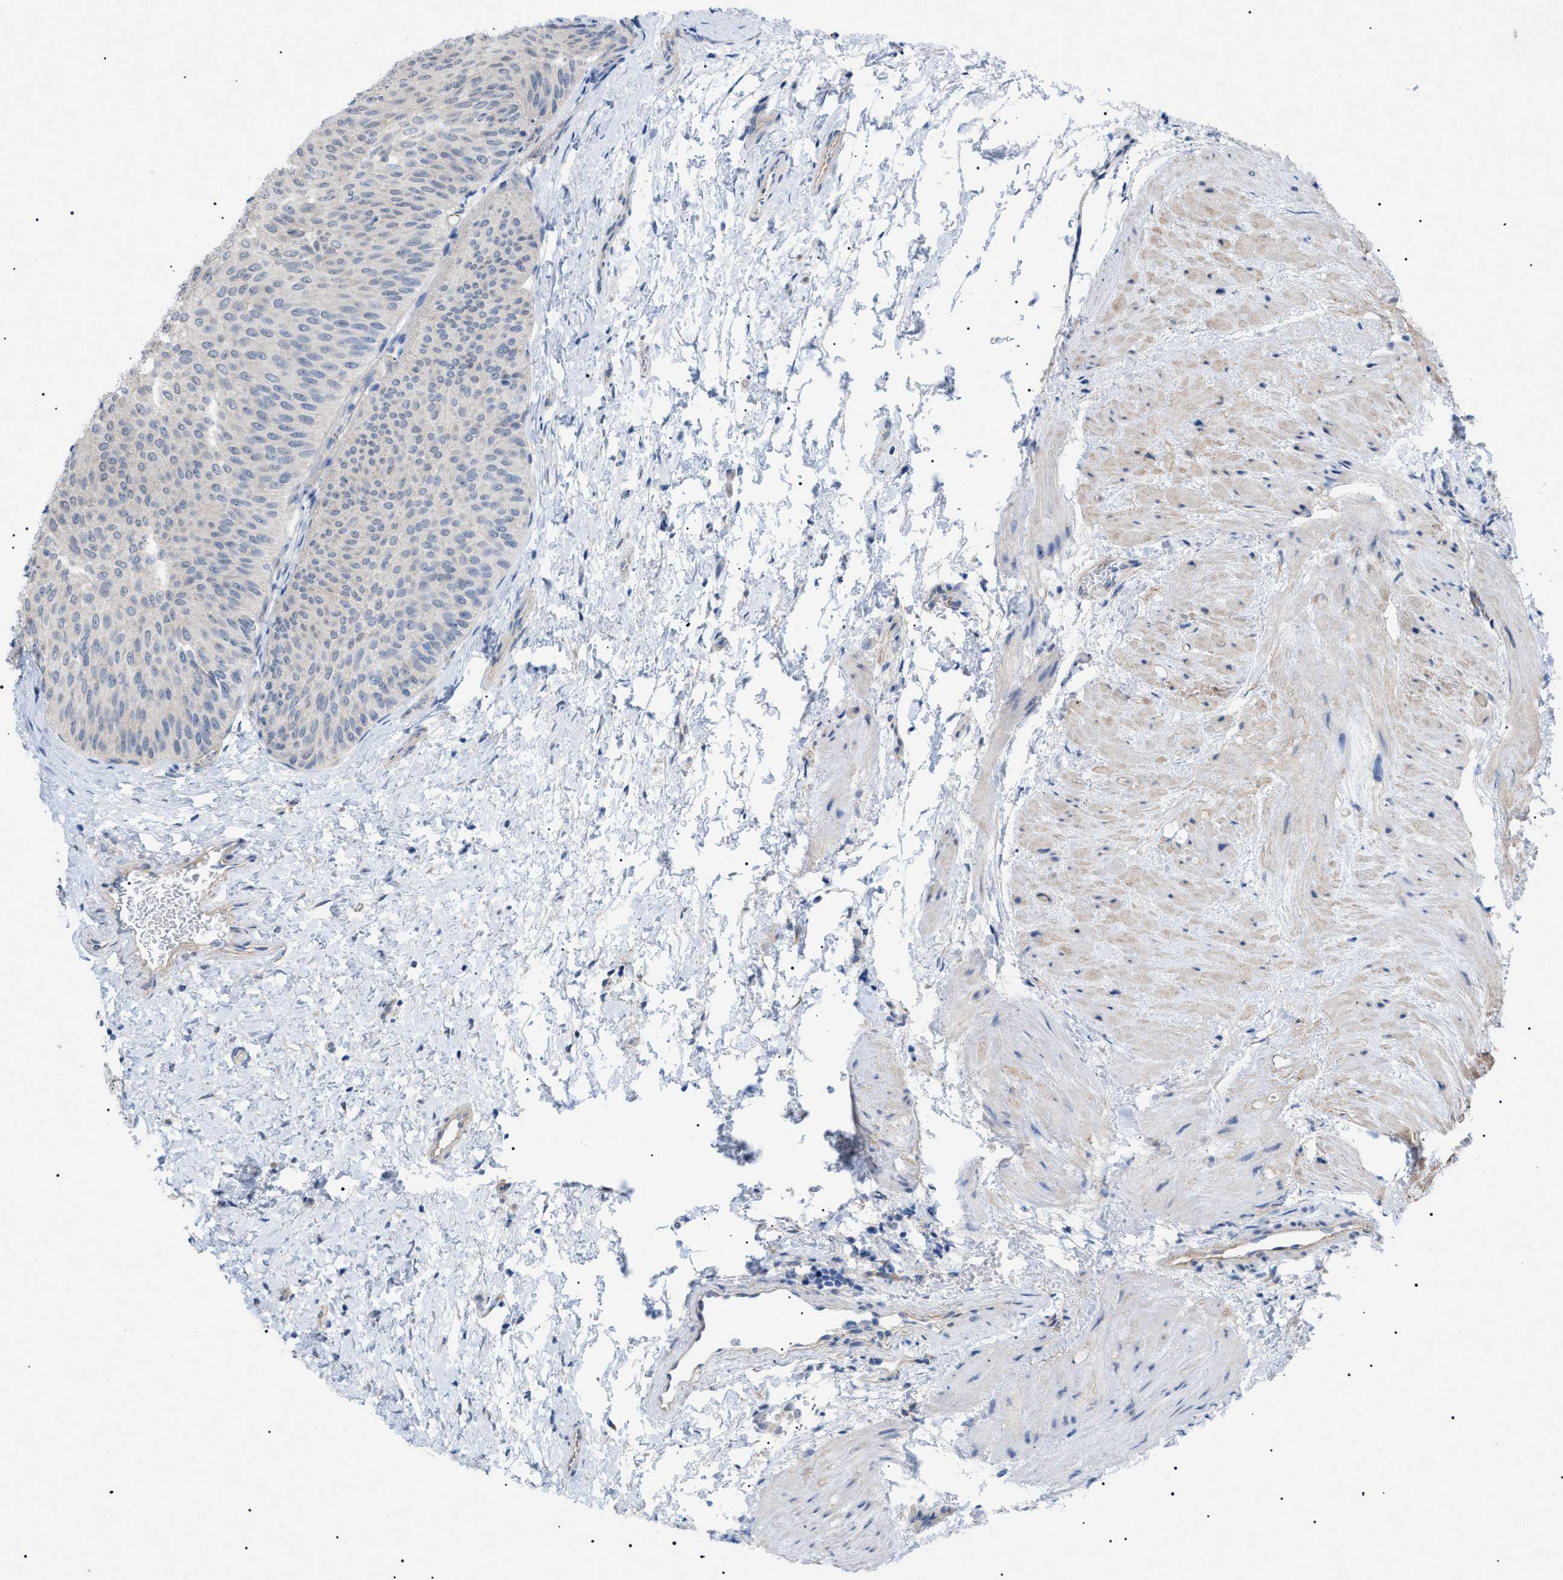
{"staining": {"intensity": "negative", "quantity": "none", "location": "none"}, "tissue": "urothelial cancer", "cell_type": "Tumor cells", "image_type": "cancer", "snomed": [{"axis": "morphology", "description": "Urothelial carcinoma, Low grade"}, {"axis": "topography", "description": "Urinary bladder"}], "caption": "IHC histopathology image of urothelial carcinoma (low-grade) stained for a protein (brown), which shows no positivity in tumor cells.", "gene": "ADAMTS1", "patient": {"sex": "female", "age": 60}}